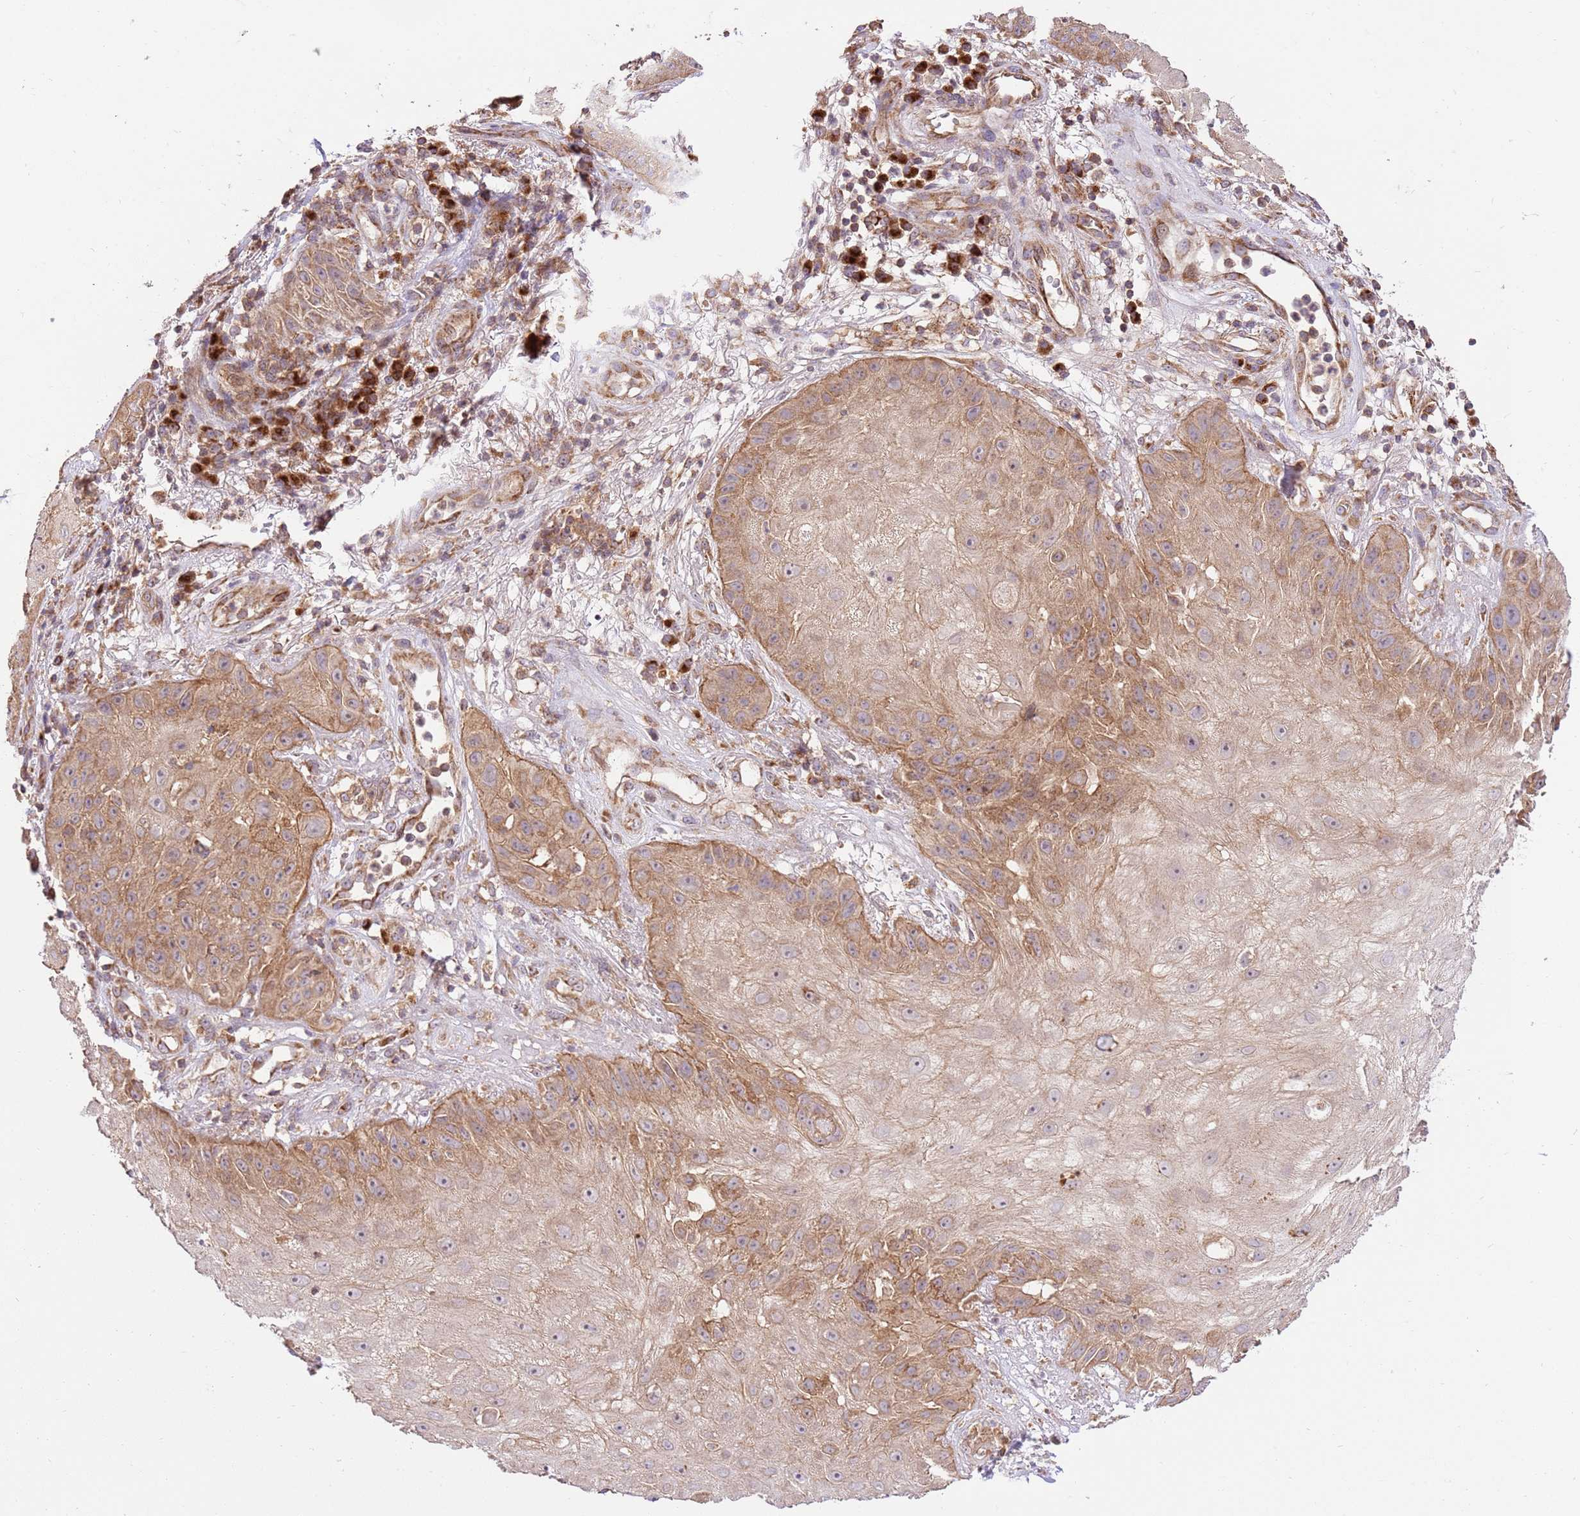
{"staining": {"intensity": "moderate", "quantity": ">75%", "location": "cytoplasmic/membranous"}, "tissue": "skin cancer", "cell_type": "Tumor cells", "image_type": "cancer", "snomed": [{"axis": "morphology", "description": "Squamous cell carcinoma, NOS"}, {"axis": "topography", "description": "Skin"}], "caption": "Brown immunohistochemical staining in skin squamous cell carcinoma displays moderate cytoplasmic/membranous staining in about >75% of tumor cells.", "gene": "SPATA2L", "patient": {"sex": "male", "age": 70}}